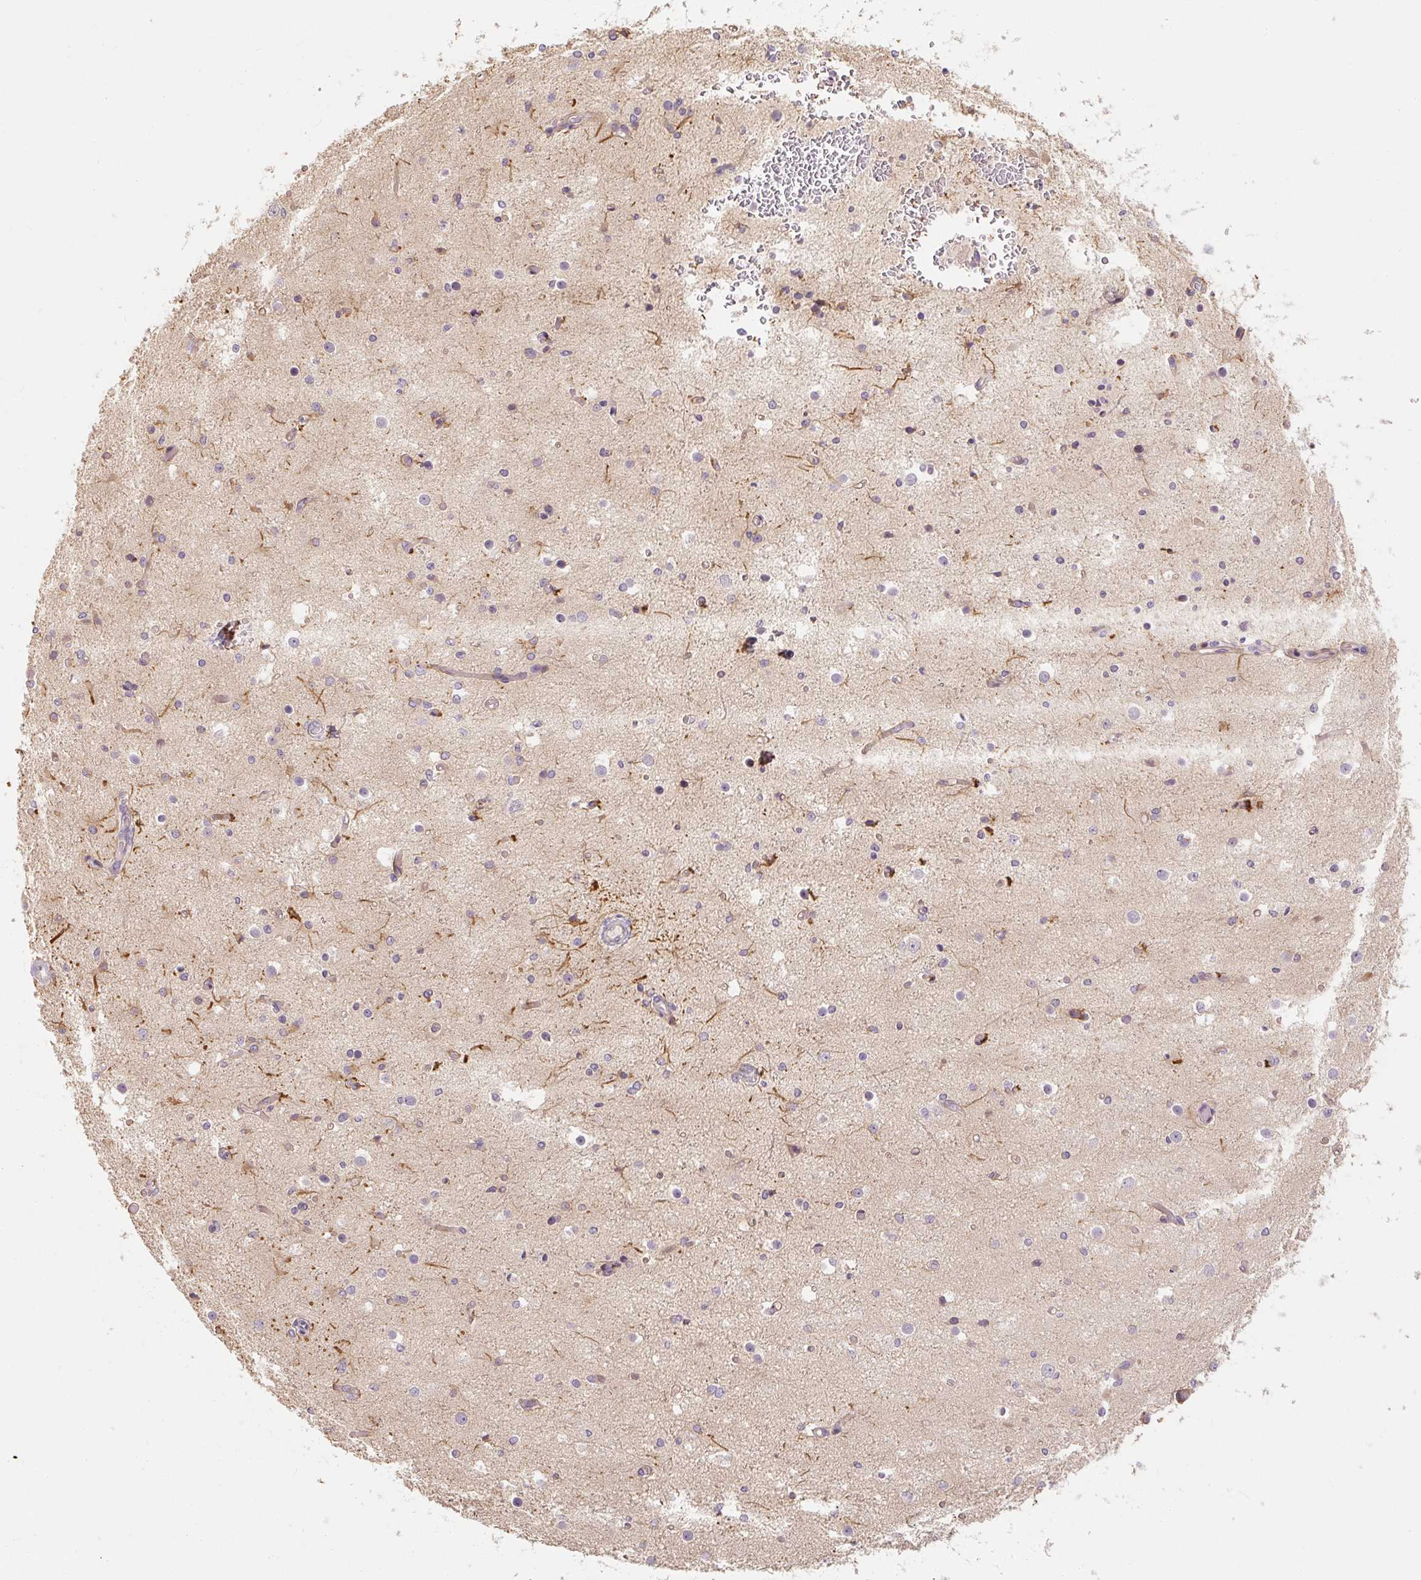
{"staining": {"intensity": "negative", "quantity": "none", "location": "none"}, "tissue": "cerebral cortex", "cell_type": "Endothelial cells", "image_type": "normal", "snomed": [{"axis": "morphology", "description": "Normal tissue, NOS"}, {"axis": "morphology", "description": "Inflammation, NOS"}, {"axis": "topography", "description": "Cerebral cortex"}], "caption": "A high-resolution photomicrograph shows IHC staining of normal cerebral cortex, which shows no significant staining in endothelial cells.", "gene": "RB1CC1", "patient": {"sex": "male", "age": 6}}